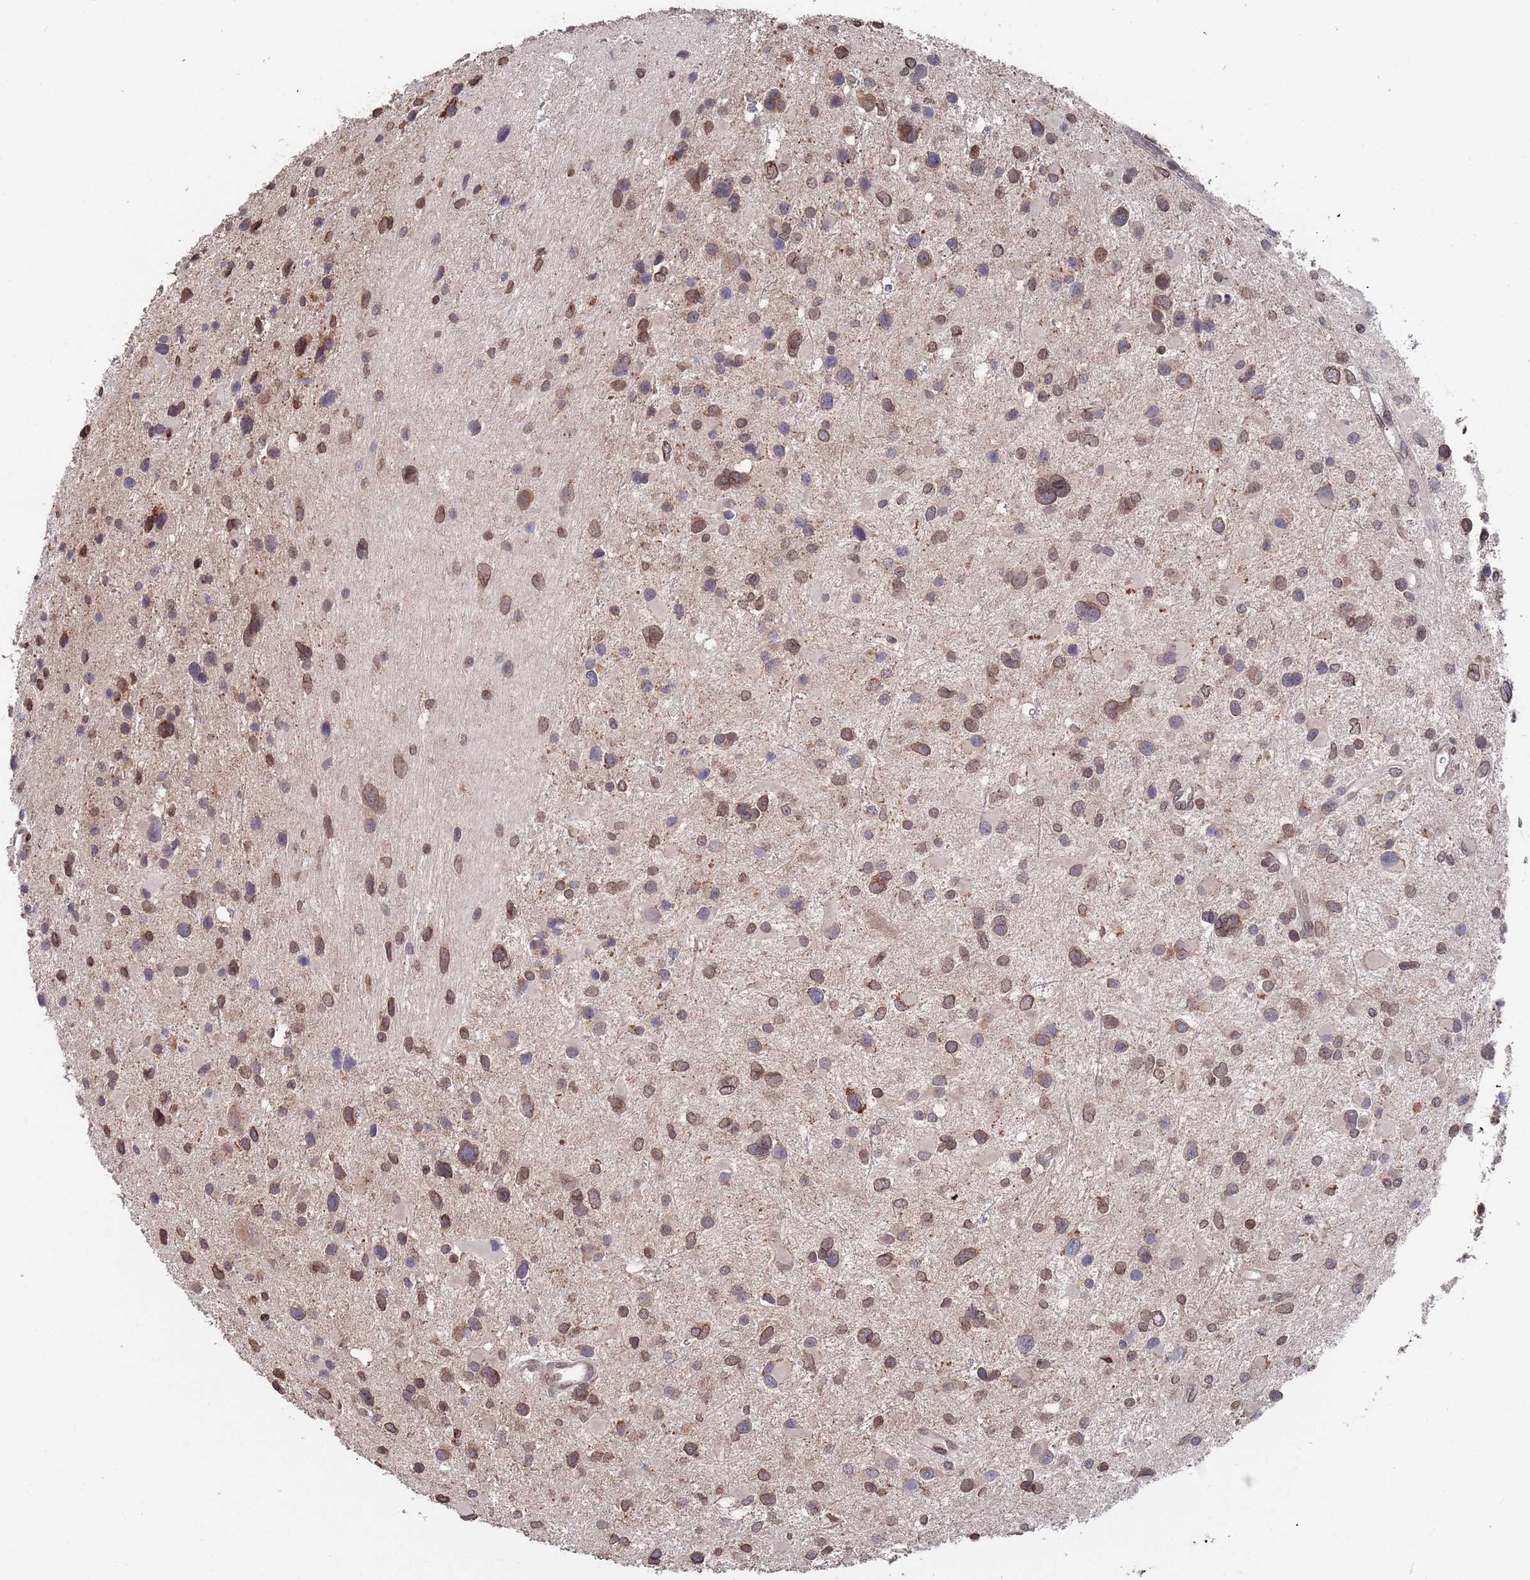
{"staining": {"intensity": "moderate", "quantity": ">75%", "location": "cytoplasmic/membranous,nuclear"}, "tissue": "glioma", "cell_type": "Tumor cells", "image_type": "cancer", "snomed": [{"axis": "morphology", "description": "Glioma, malignant, Low grade"}, {"axis": "topography", "description": "Brain"}], "caption": "Malignant glioma (low-grade) stained with IHC exhibits moderate cytoplasmic/membranous and nuclear expression in approximately >75% of tumor cells. The staining was performed using DAB to visualize the protein expression in brown, while the nuclei were stained in blue with hematoxylin (Magnification: 20x).", "gene": "SDHAF3", "patient": {"sex": "female", "age": 32}}